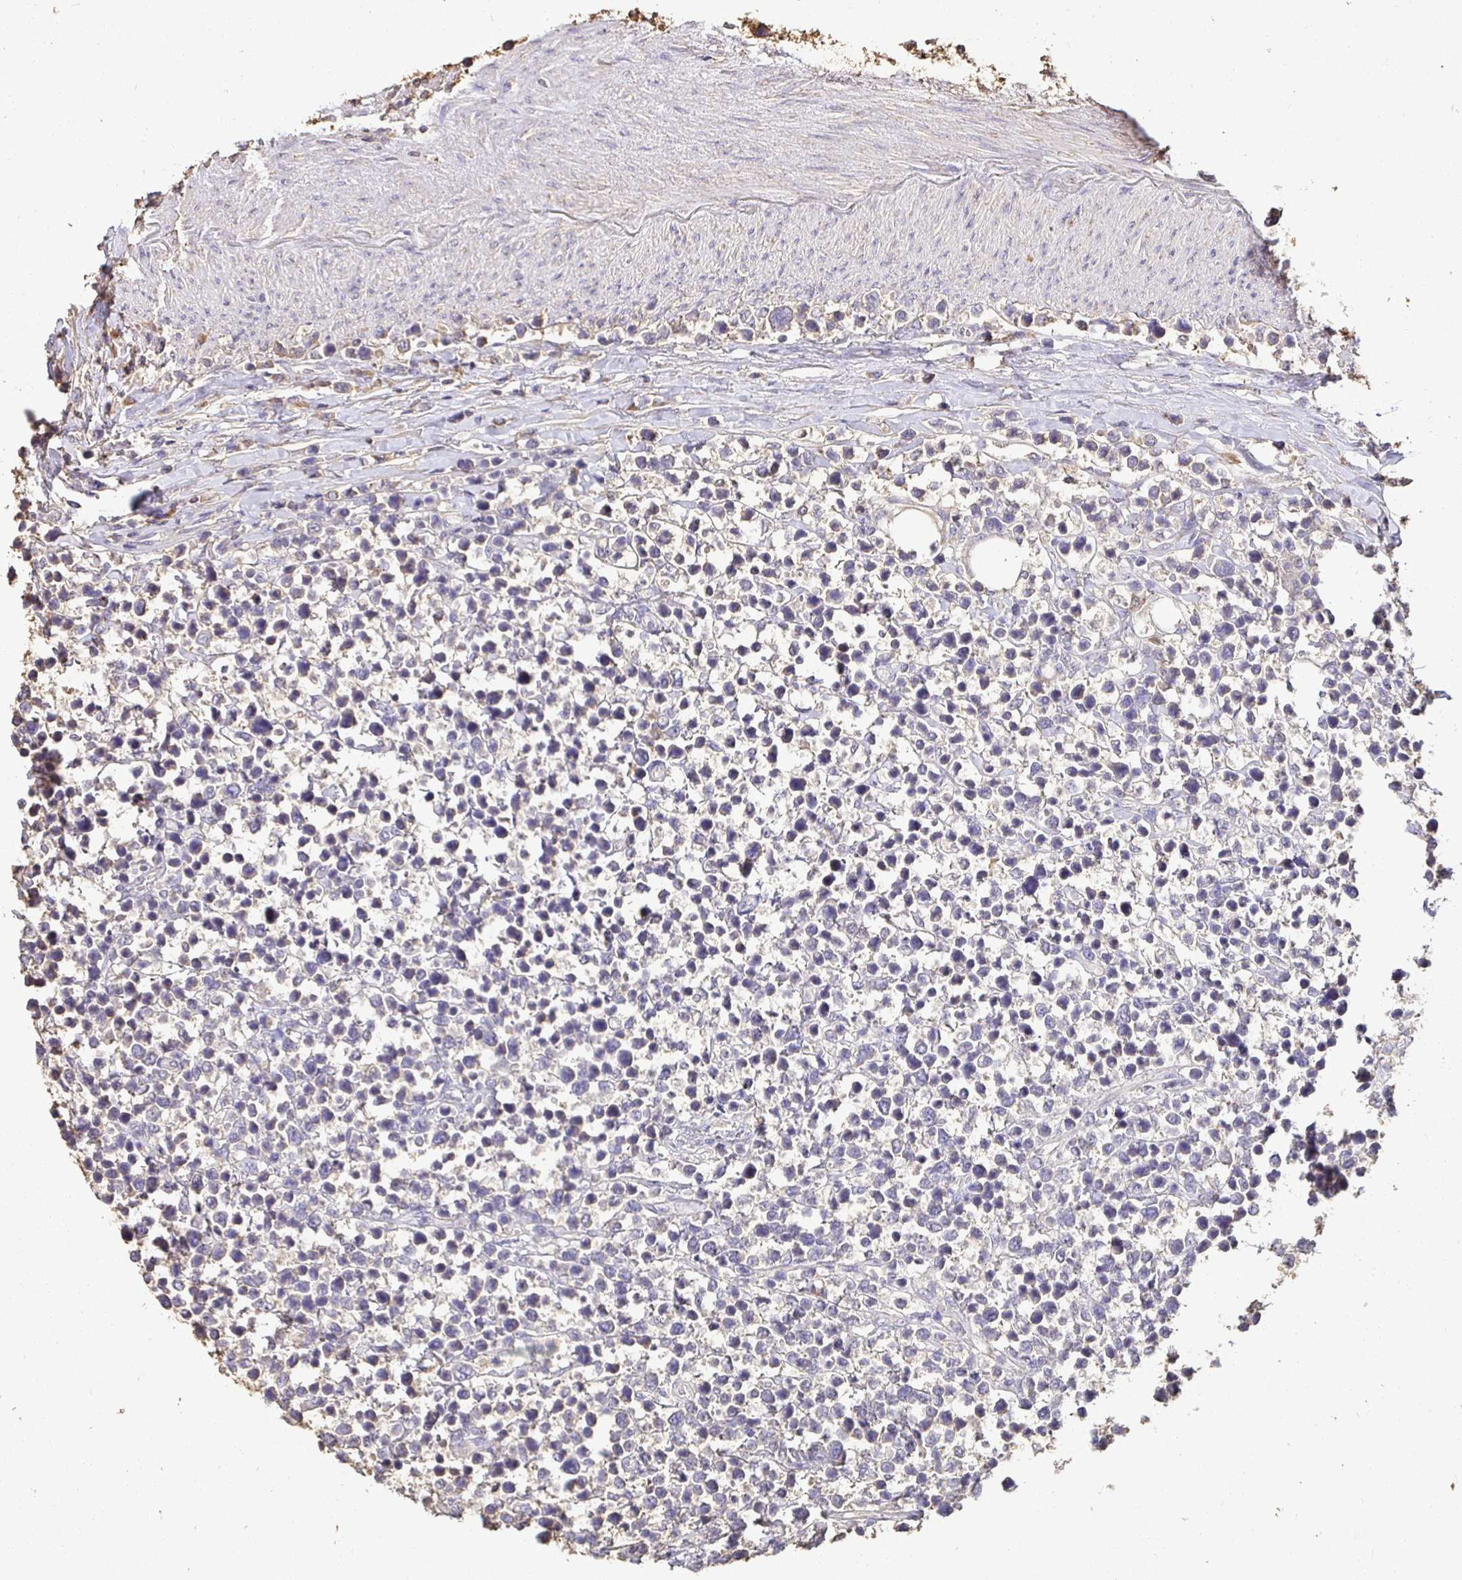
{"staining": {"intensity": "negative", "quantity": "none", "location": "none"}, "tissue": "lymphoma", "cell_type": "Tumor cells", "image_type": "cancer", "snomed": [{"axis": "morphology", "description": "Malignant lymphoma, non-Hodgkin's type, High grade"}, {"axis": "topography", "description": "Soft tissue"}], "caption": "Immunohistochemistry (IHC) photomicrograph of high-grade malignant lymphoma, non-Hodgkin's type stained for a protein (brown), which reveals no positivity in tumor cells. (Stains: DAB immunohistochemistry with hematoxylin counter stain, Microscopy: brightfield microscopy at high magnification).", "gene": "MAPK8IP3", "patient": {"sex": "female", "age": 56}}